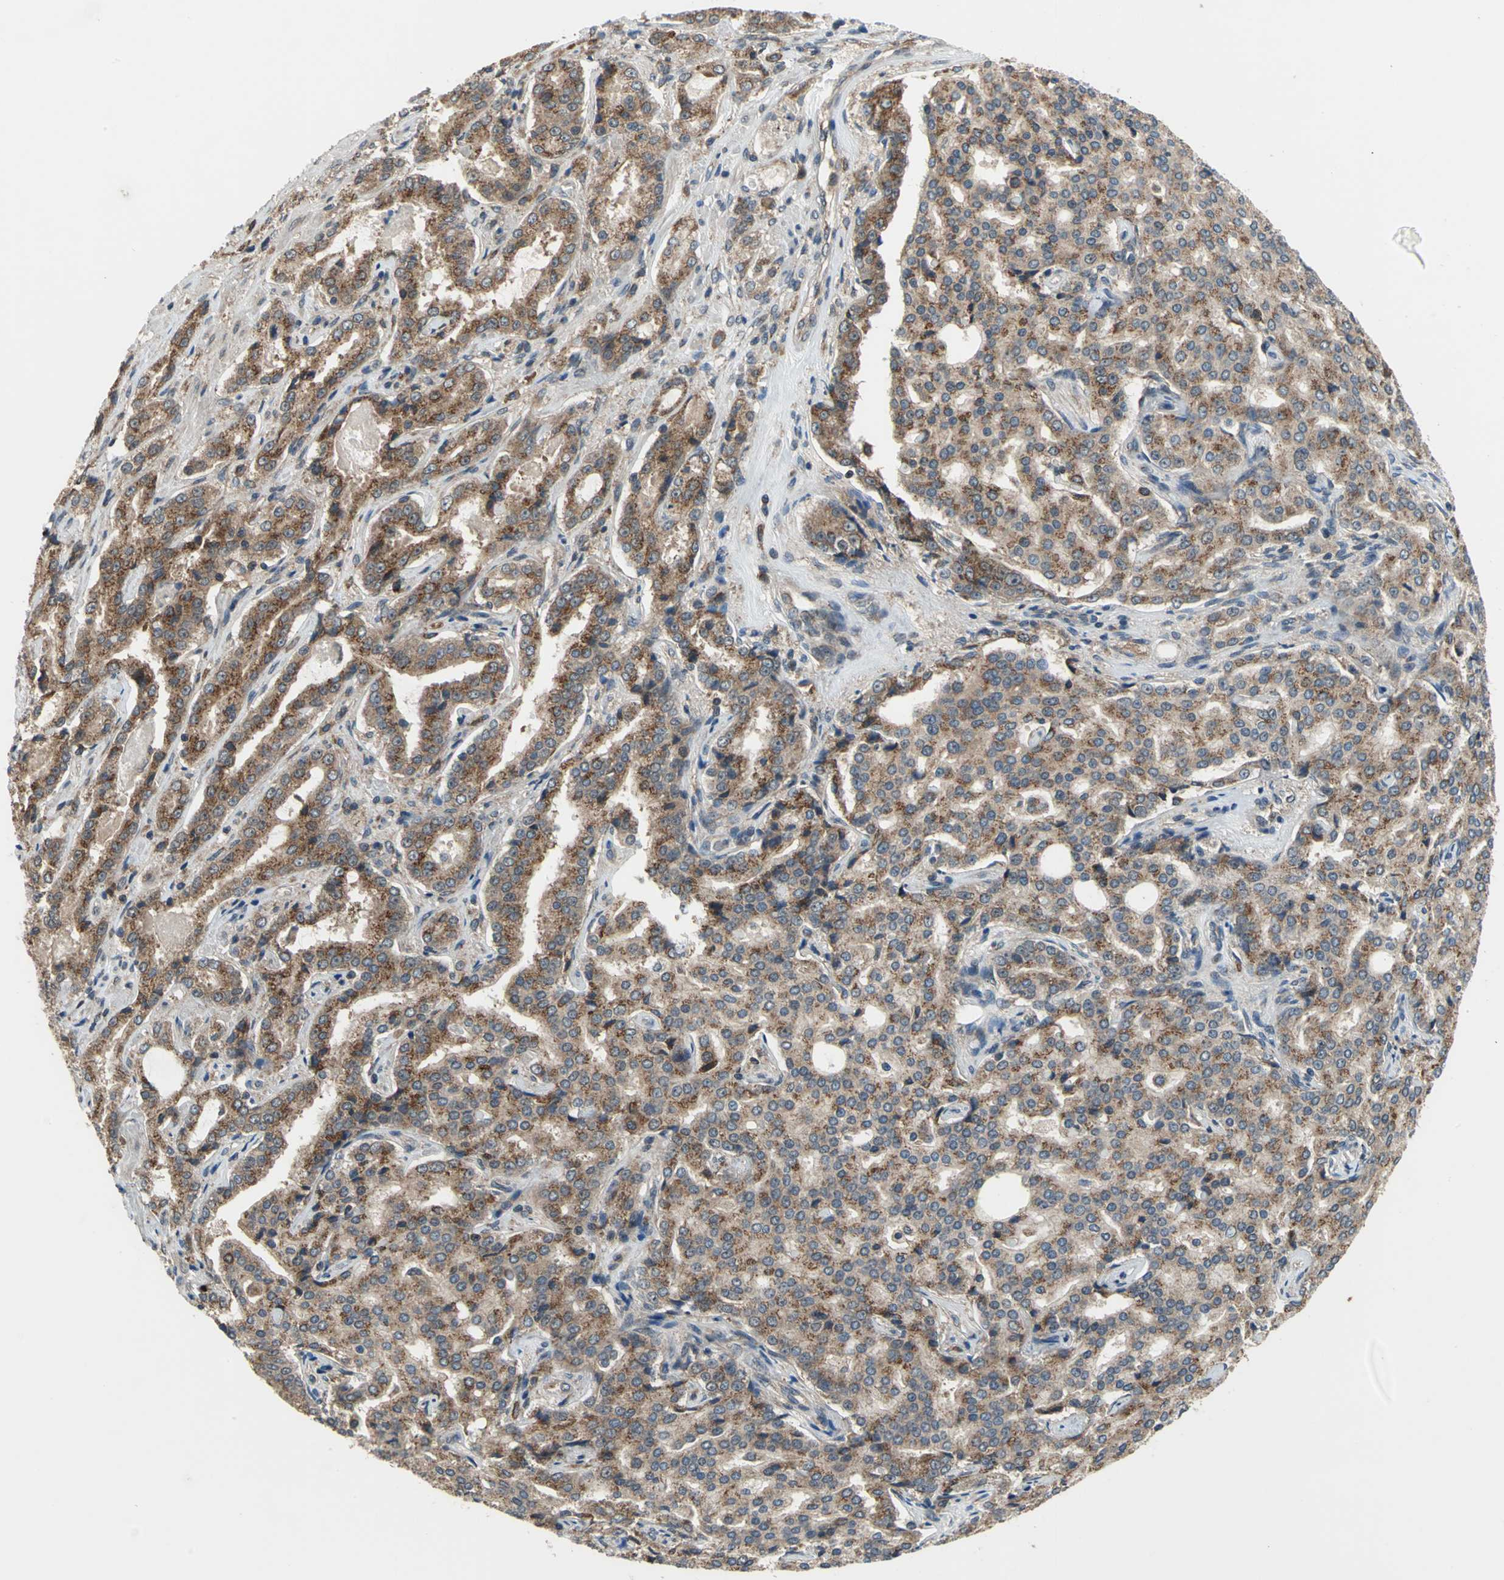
{"staining": {"intensity": "moderate", "quantity": ">75%", "location": "cytoplasmic/membranous"}, "tissue": "prostate cancer", "cell_type": "Tumor cells", "image_type": "cancer", "snomed": [{"axis": "morphology", "description": "Adenocarcinoma, High grade"}, {"axis": "topography", "description": "Prostate"}], "caption": "Protein expression analysis of human prostate high-grade adenocarcinoma reveals moderate cytoplasmic/membranous expression in approximately >75% of tumor cells.", "gene": "NFKBIE", "patient": {"sex": "male", "age": 72}}